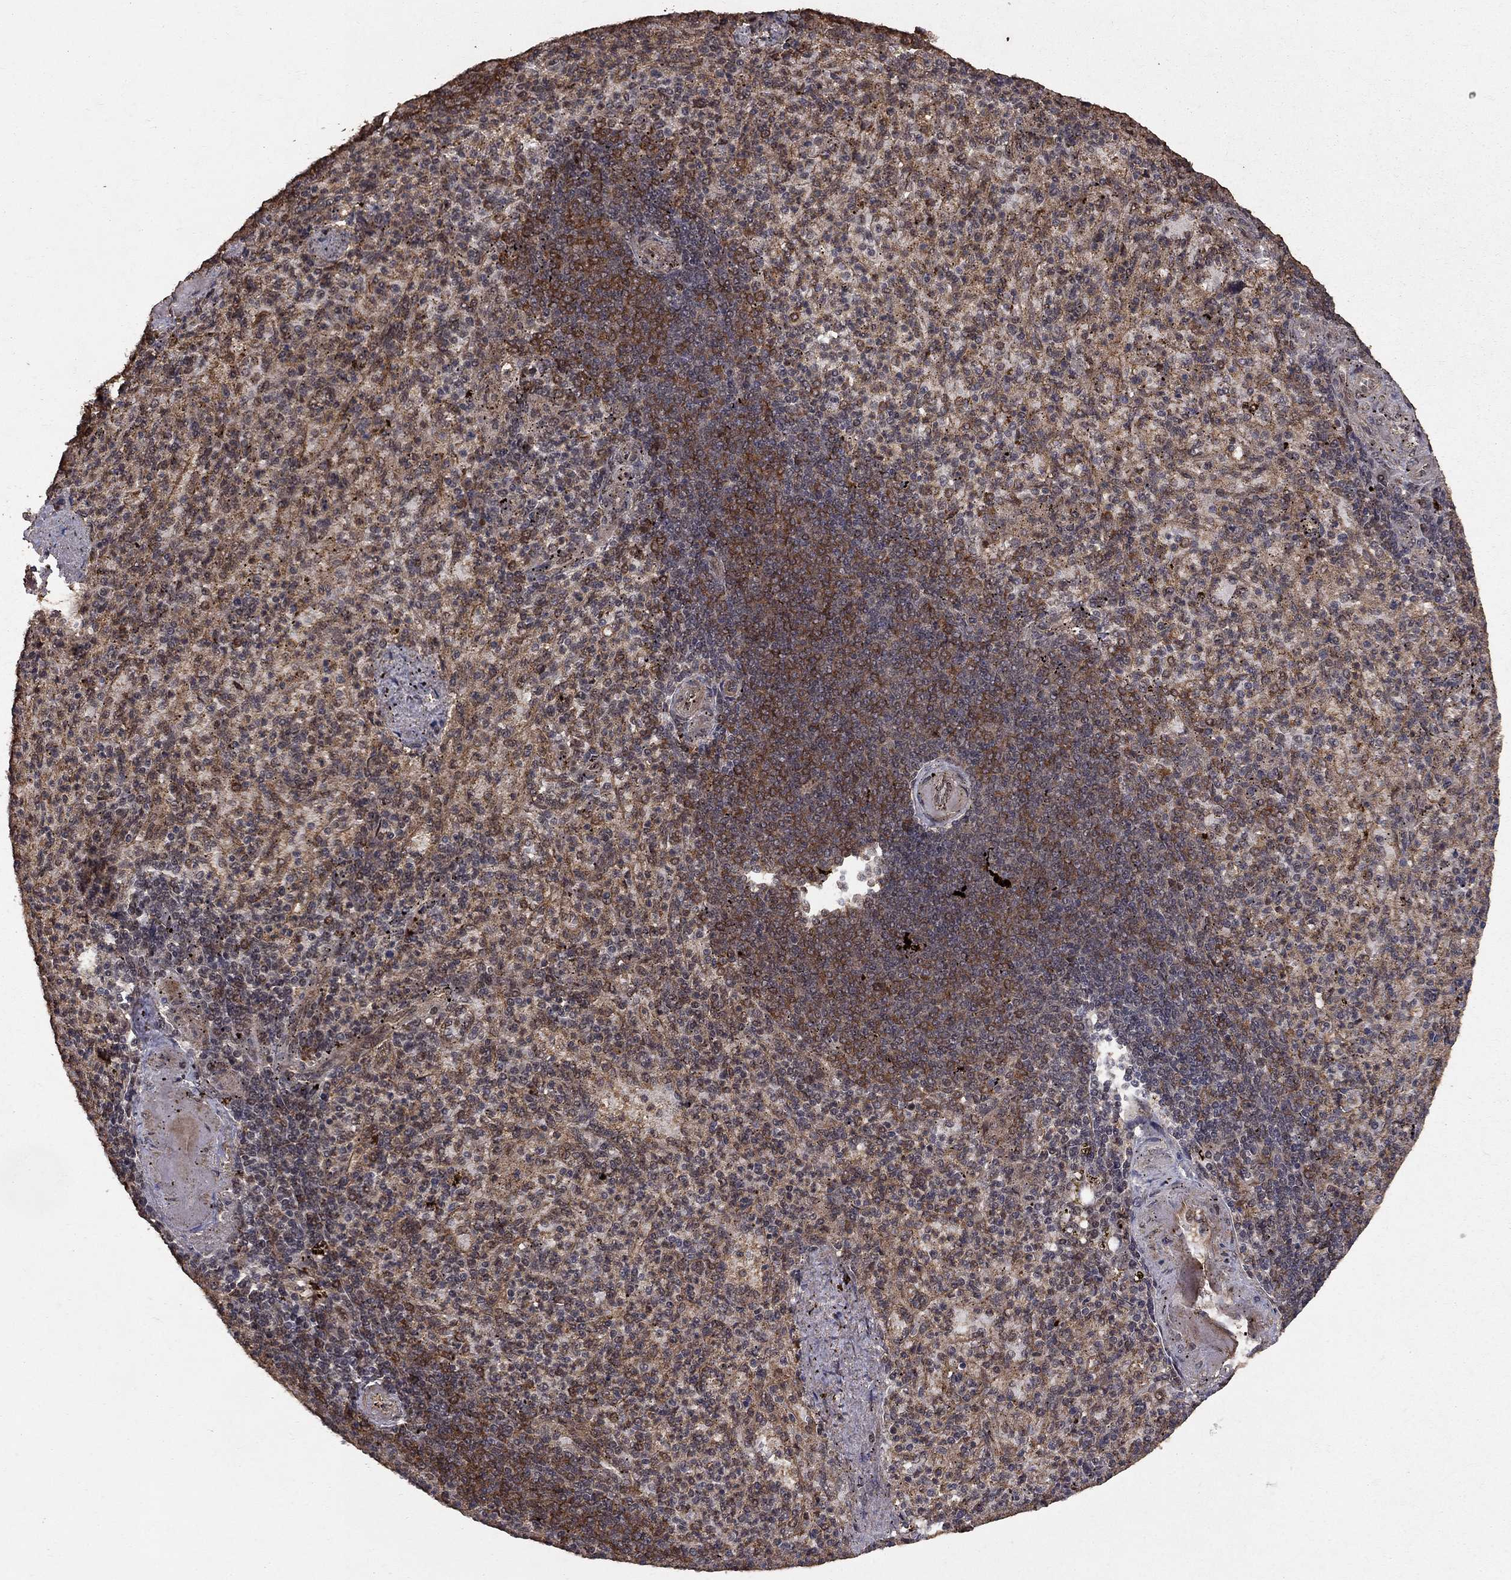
{"staining": {"intensity": "moderate", "quantity": ">75%", "location": "cytoplasmic/membranous"}, "tissue": "spleen", "cell_type": "Cells in red pulp", "image_type": "normal", "snomed": [{"axis": "morphology", "description": "Normal tissue, NOS"}, {"axis": "topography", "description": "Spleen"}], "caption": "Spleen stained with immunohistochemistry (IHC) shows moderate cytoplasmic/membranous staining in about >75% of cells in red pulp. (Brightfield microscopy of DAB IHC at high magnification).", "gene": "PRDM1", "patient": {"sex": "female", "age": 74}}